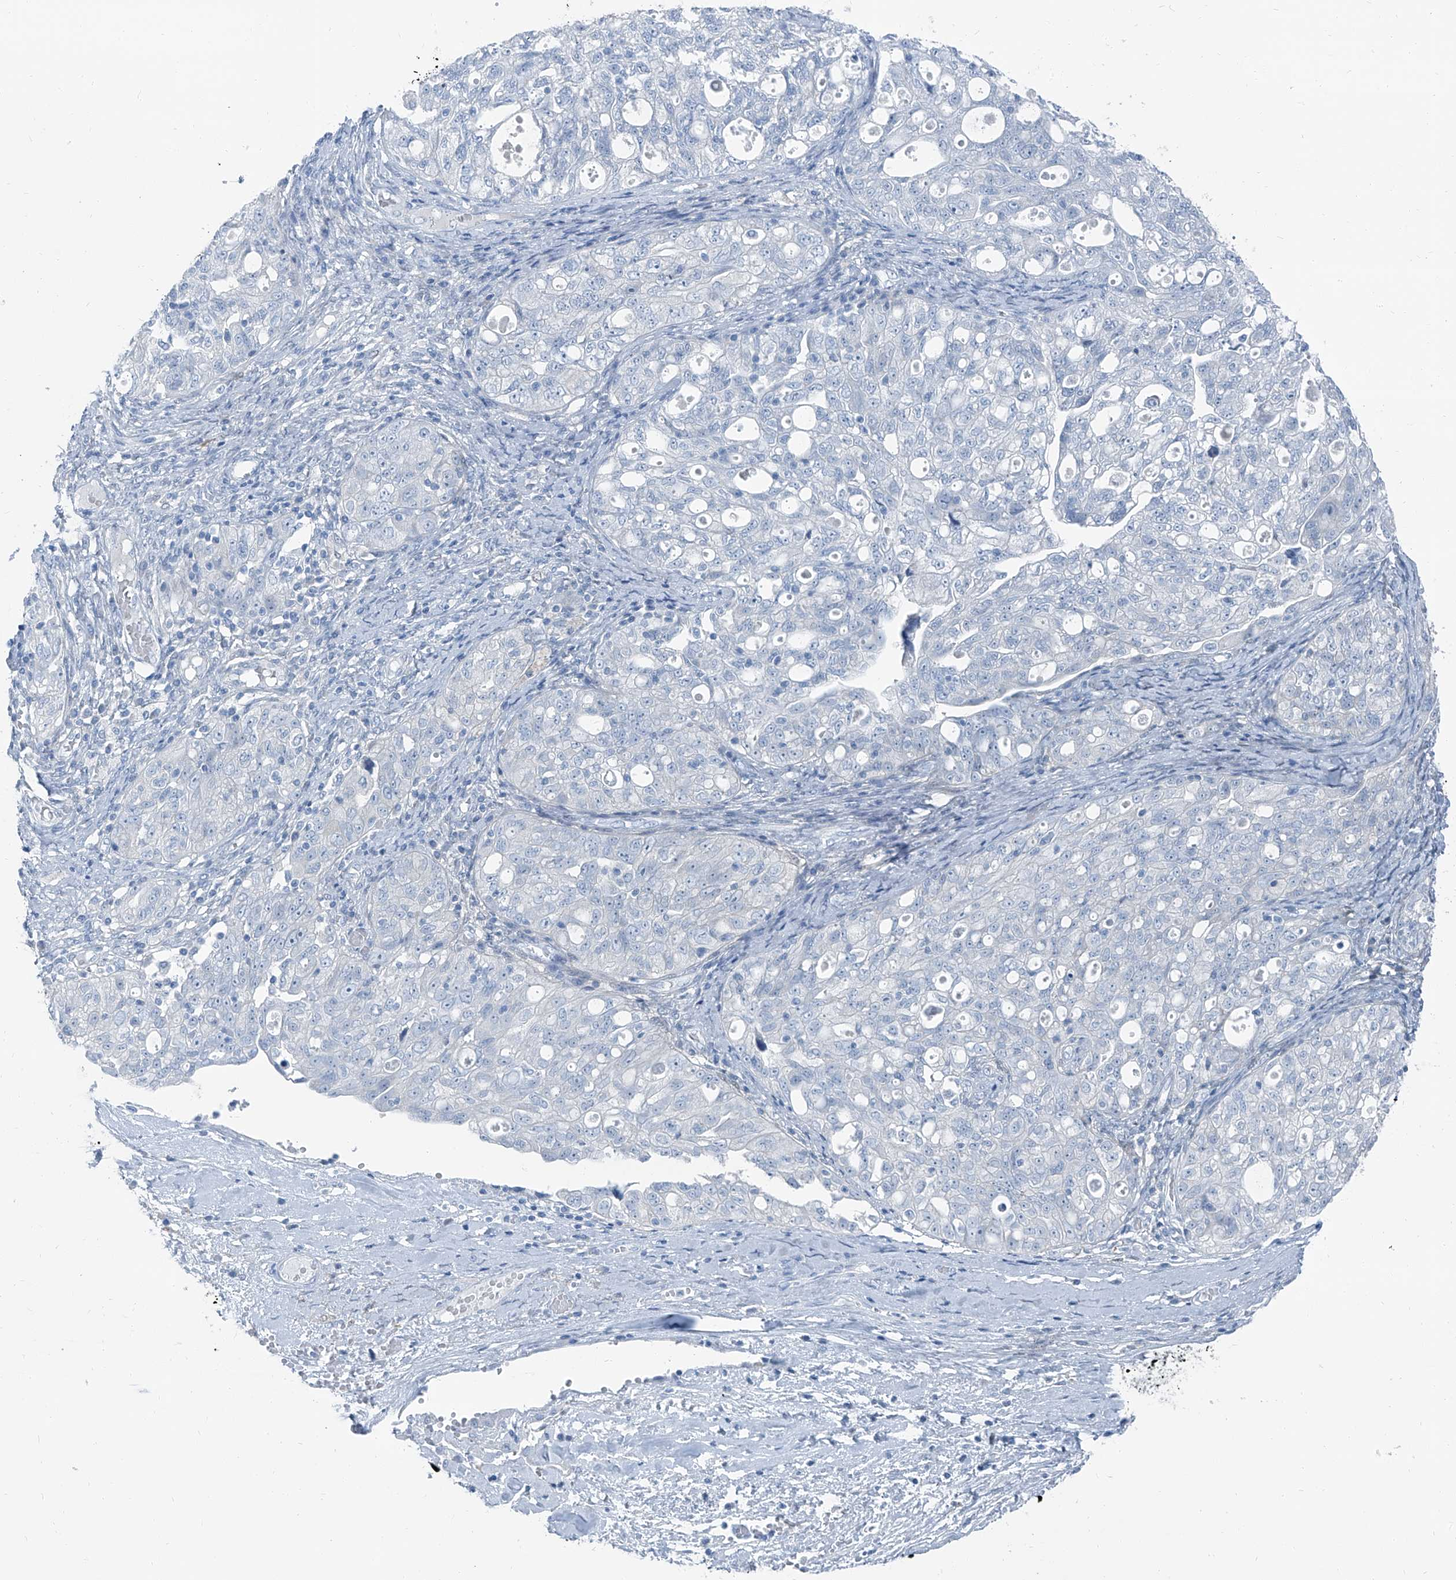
{"staining": {"intensity": "negative", "quantity": "none", "location": "none"}, "tissue": "ovarian cancer", "cell_type": "Tumor cells", "image_type": "cancer", "snomed": [{"axis": "morphology", "description": "Carcinoma, NOS"}, {"axis": "morphology", "description": "Cystadenocarcinoma, serous, NOS"}, {"axis": "topography", "description": "Ovary"}], "caption": "A histopathology image of human ovarian carcinoma is negative for staining in tumor cells. (DAB (3,3'-diaminobenzidine) IHC, high magnification).", "gene": "RGN", "patient": {"sex": "female", "age": 69}}